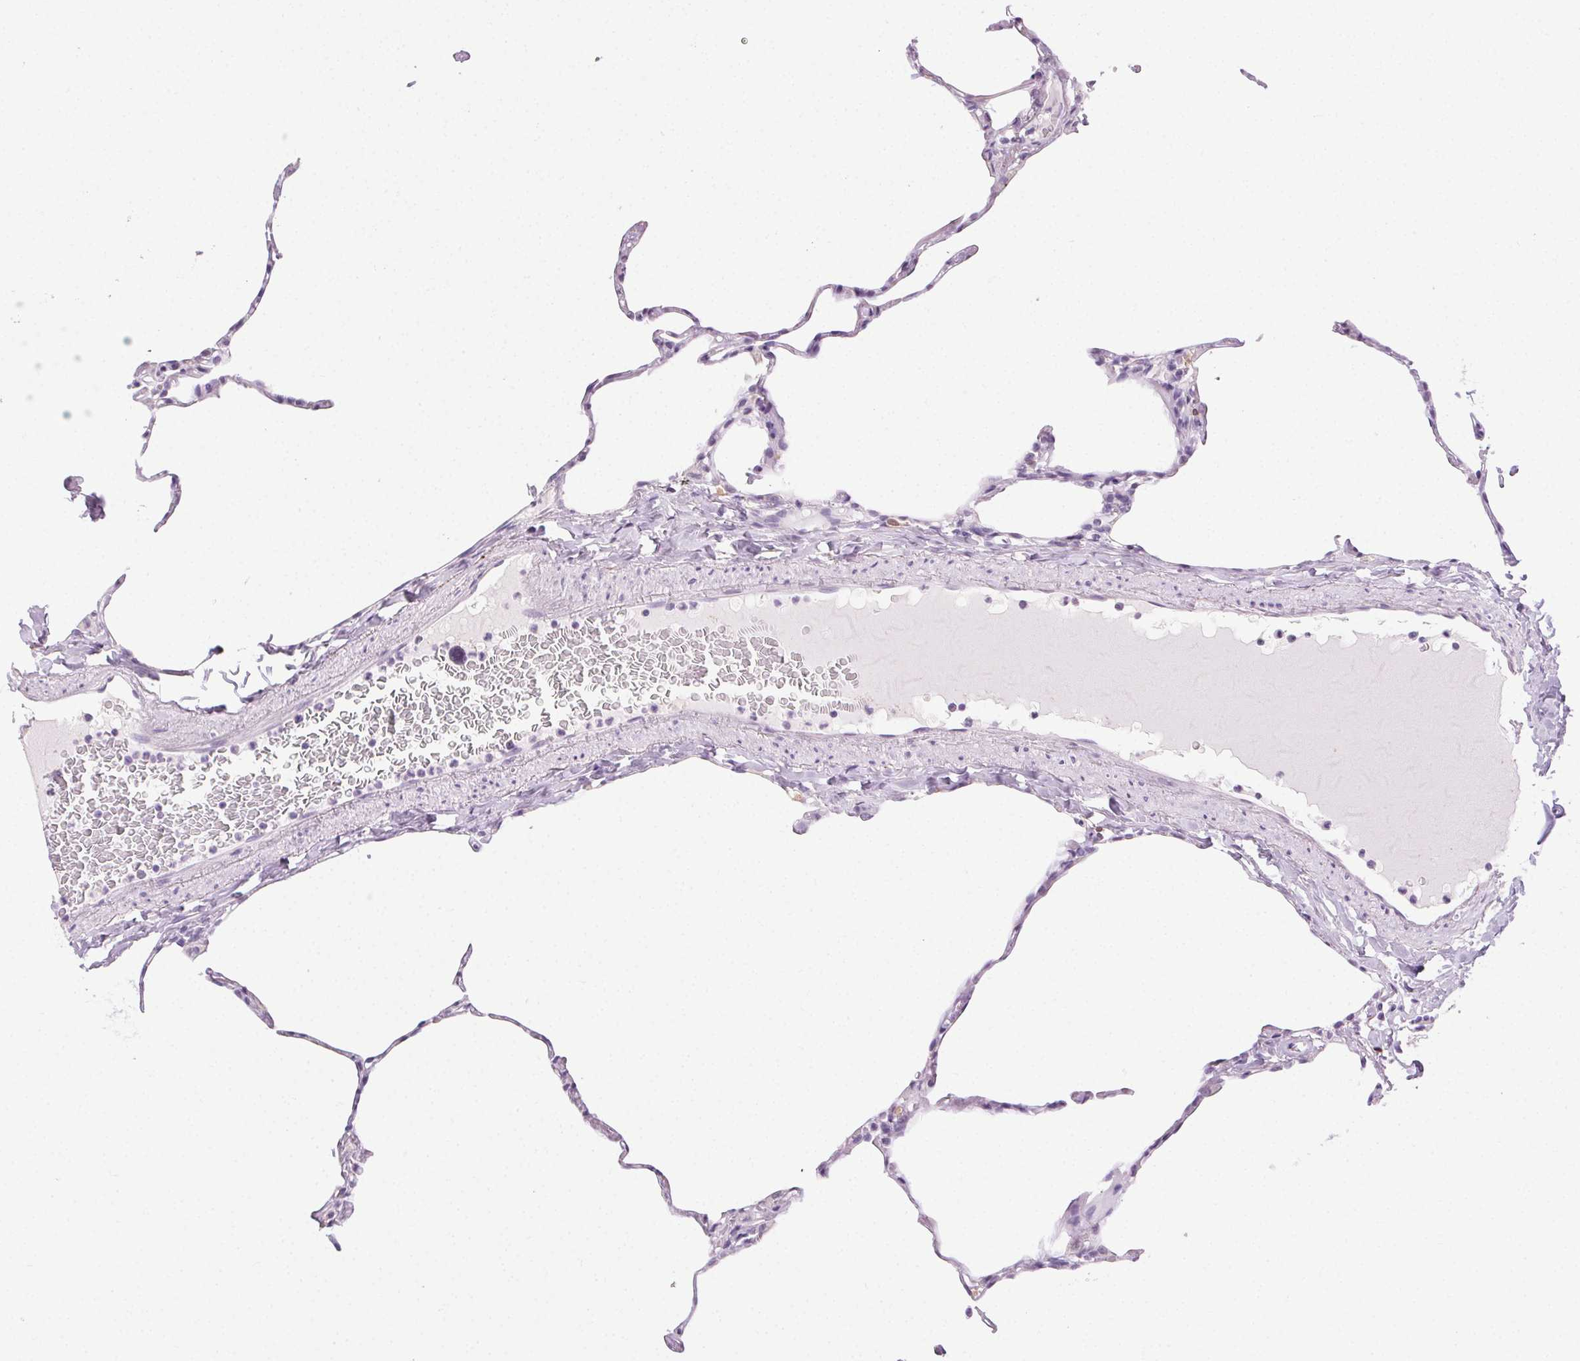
{"staining": {"intensity": "negative", "quantity": "none", "location": "none"}, "tissue": "lung", "cell_type": "Alveolar cells", "image_type": "normal", "snomed": [{"axis": "morphology", "description": "Normal tissue, NOS"}, {"axis": "topography", "description": "Lung"}], "caption": "This is an immunohistochemistry photomicrograph of normal lung. There is no positivity in alveolar cells.", "gene": "CADPS", "patient": {"sex": "male", "age": 65}}